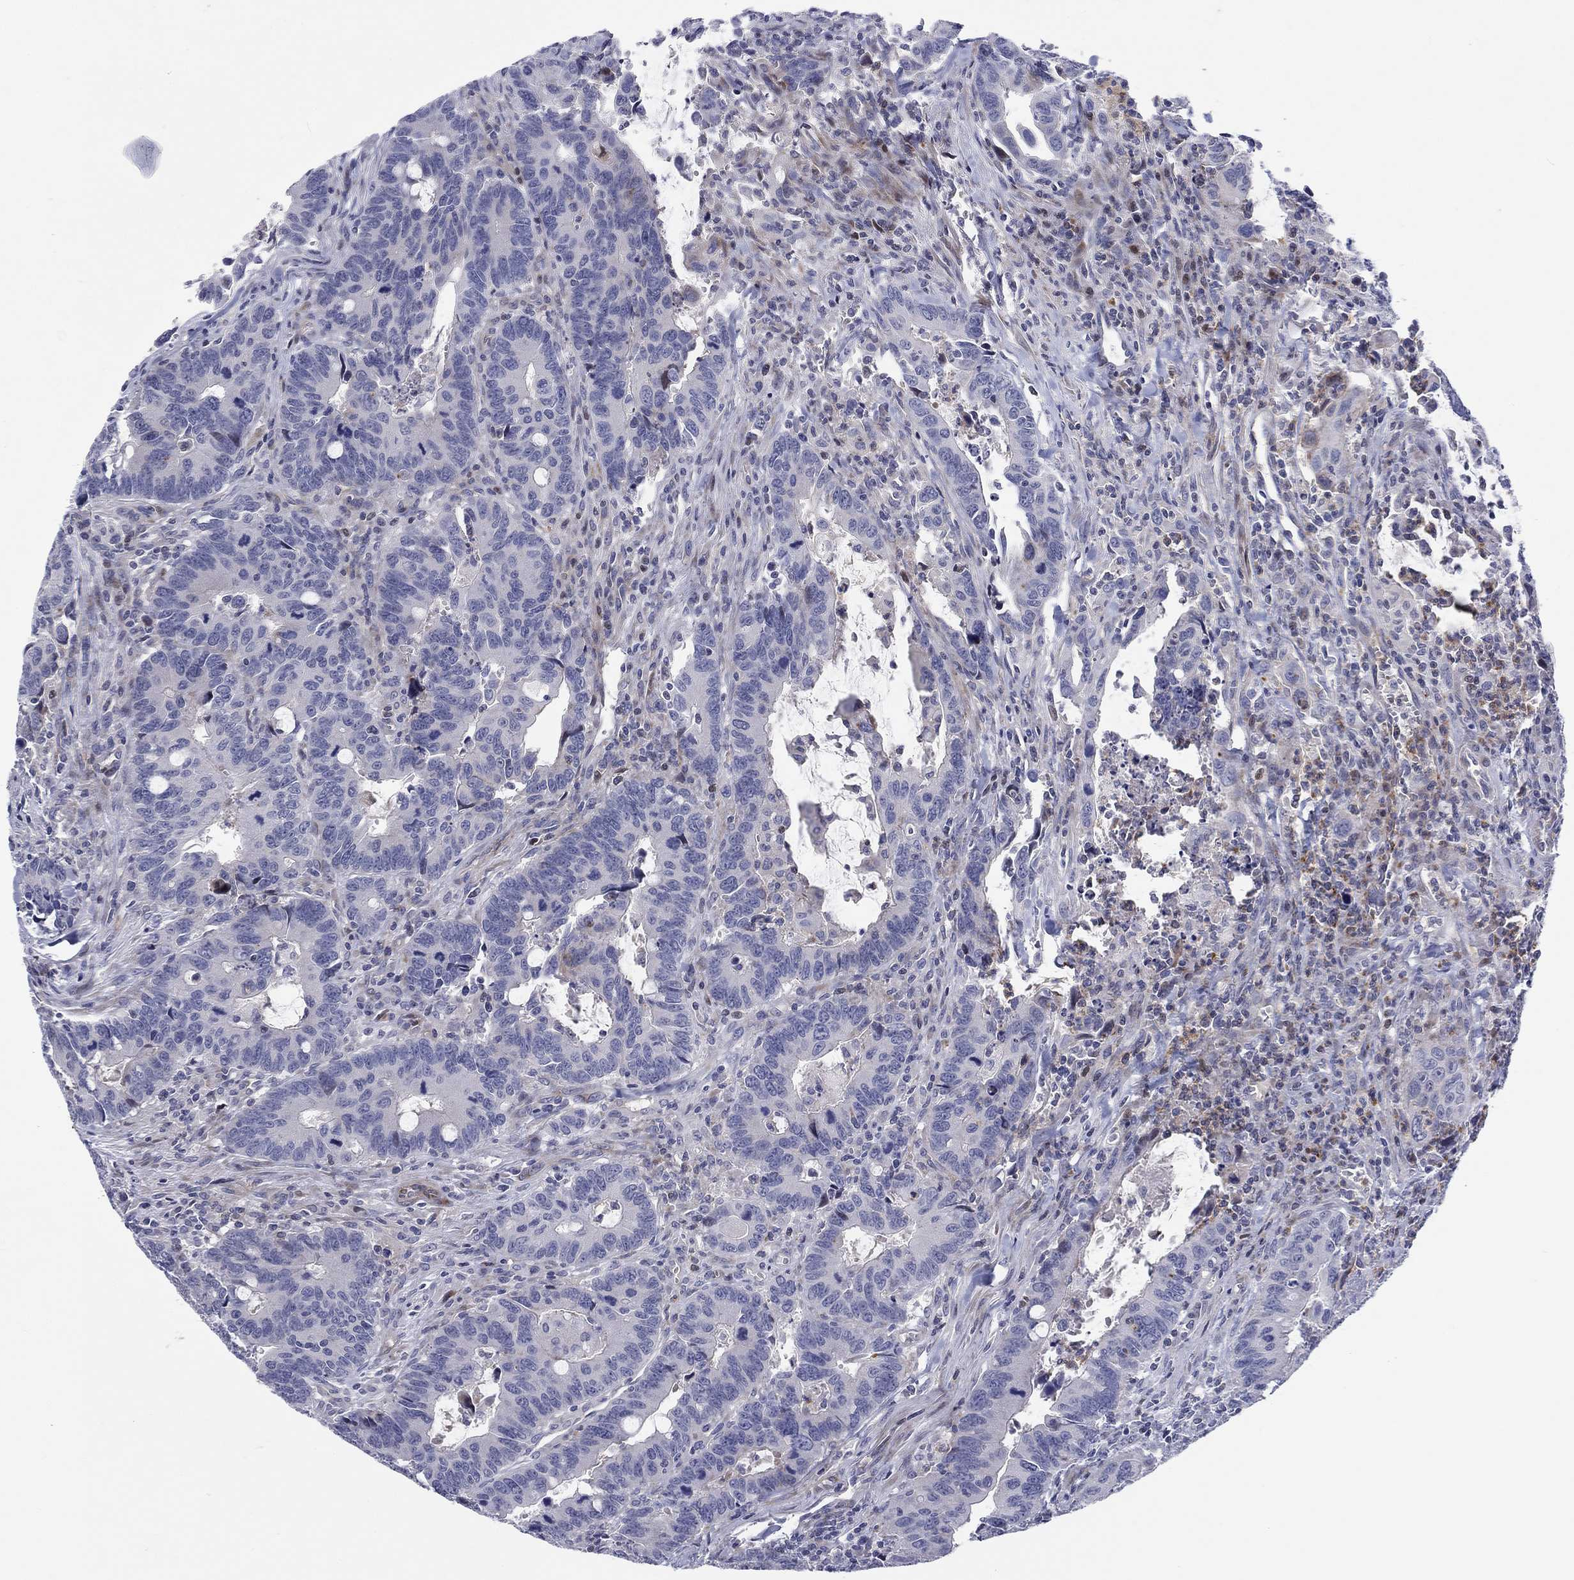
{"staining": {"intensity": "negative", "quantity": "none", "location": "none"}, "tissue": "colorectal cancer", "cell_type": "Tumor cells", "image_type": "cancer", "snomed": [{"axis": "morphology", "description": "Adenocarcinoma, NOS"}, {"axis": "topography", "description": "Rectum"}], "caption": "Tumor cells are negative for protein expression in human adenocarcinoma (colorectal).", "gene": "ARHGAP36", "patient": {"sex": "male", "age": 67}}